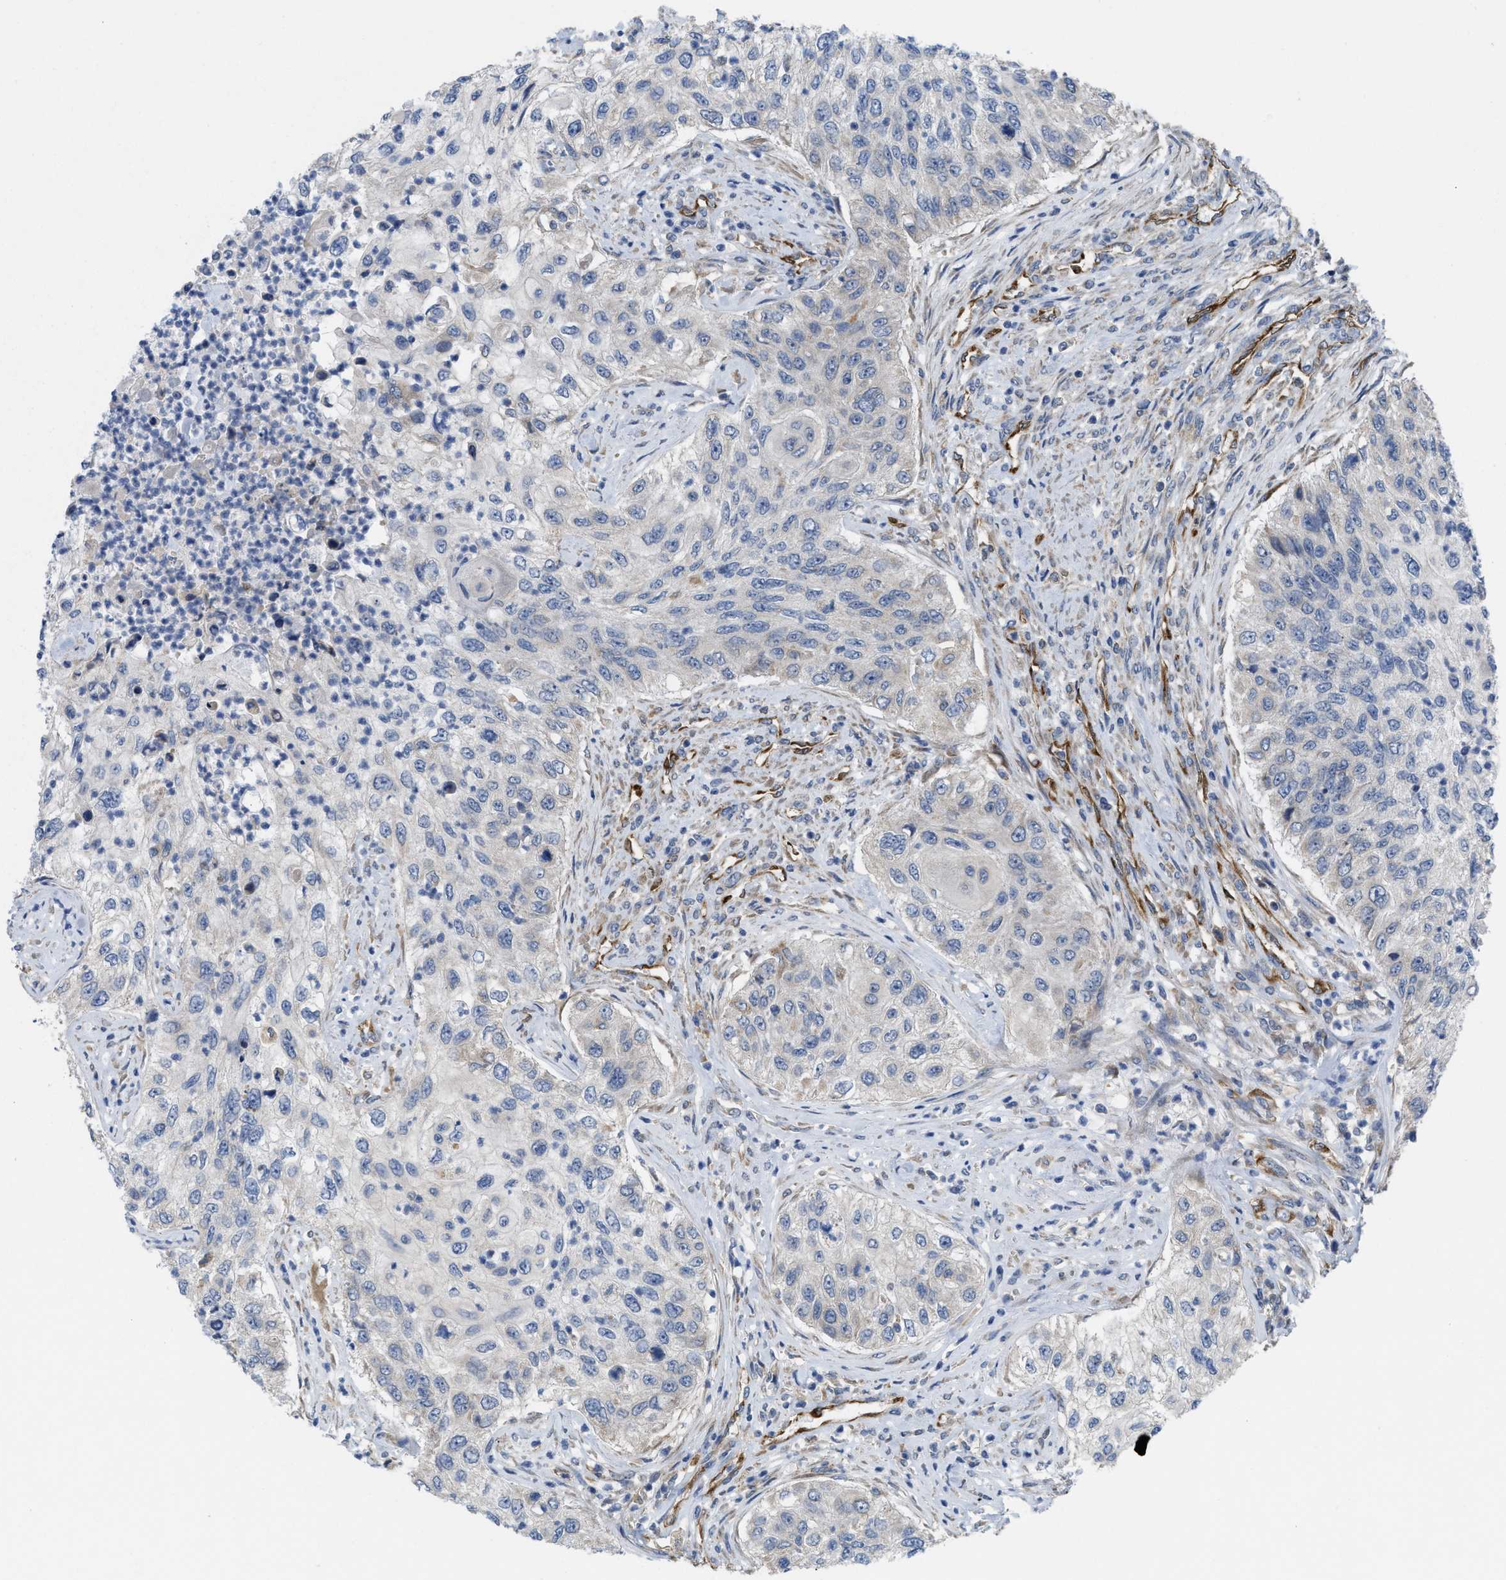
{"staining": {"intensity": "negative", "quantity": "none", "location": "none"}, "tissue": "urothelial cancer", "cell_type": "Tumor cells", "image_type": "cancer", "snomed": [{"axis": "morphology", "description": "Urothelial carcinoma, High grade"}, {"axis": "topography", "description": "Urinary bladder"}], "caption": "The IHC micrograph has no significant positivity in tumor cells of urothelial carcinoma (high-grade) tissue.", "gene": "EOGT", "patient": {"sex": "female", "age": 60}}